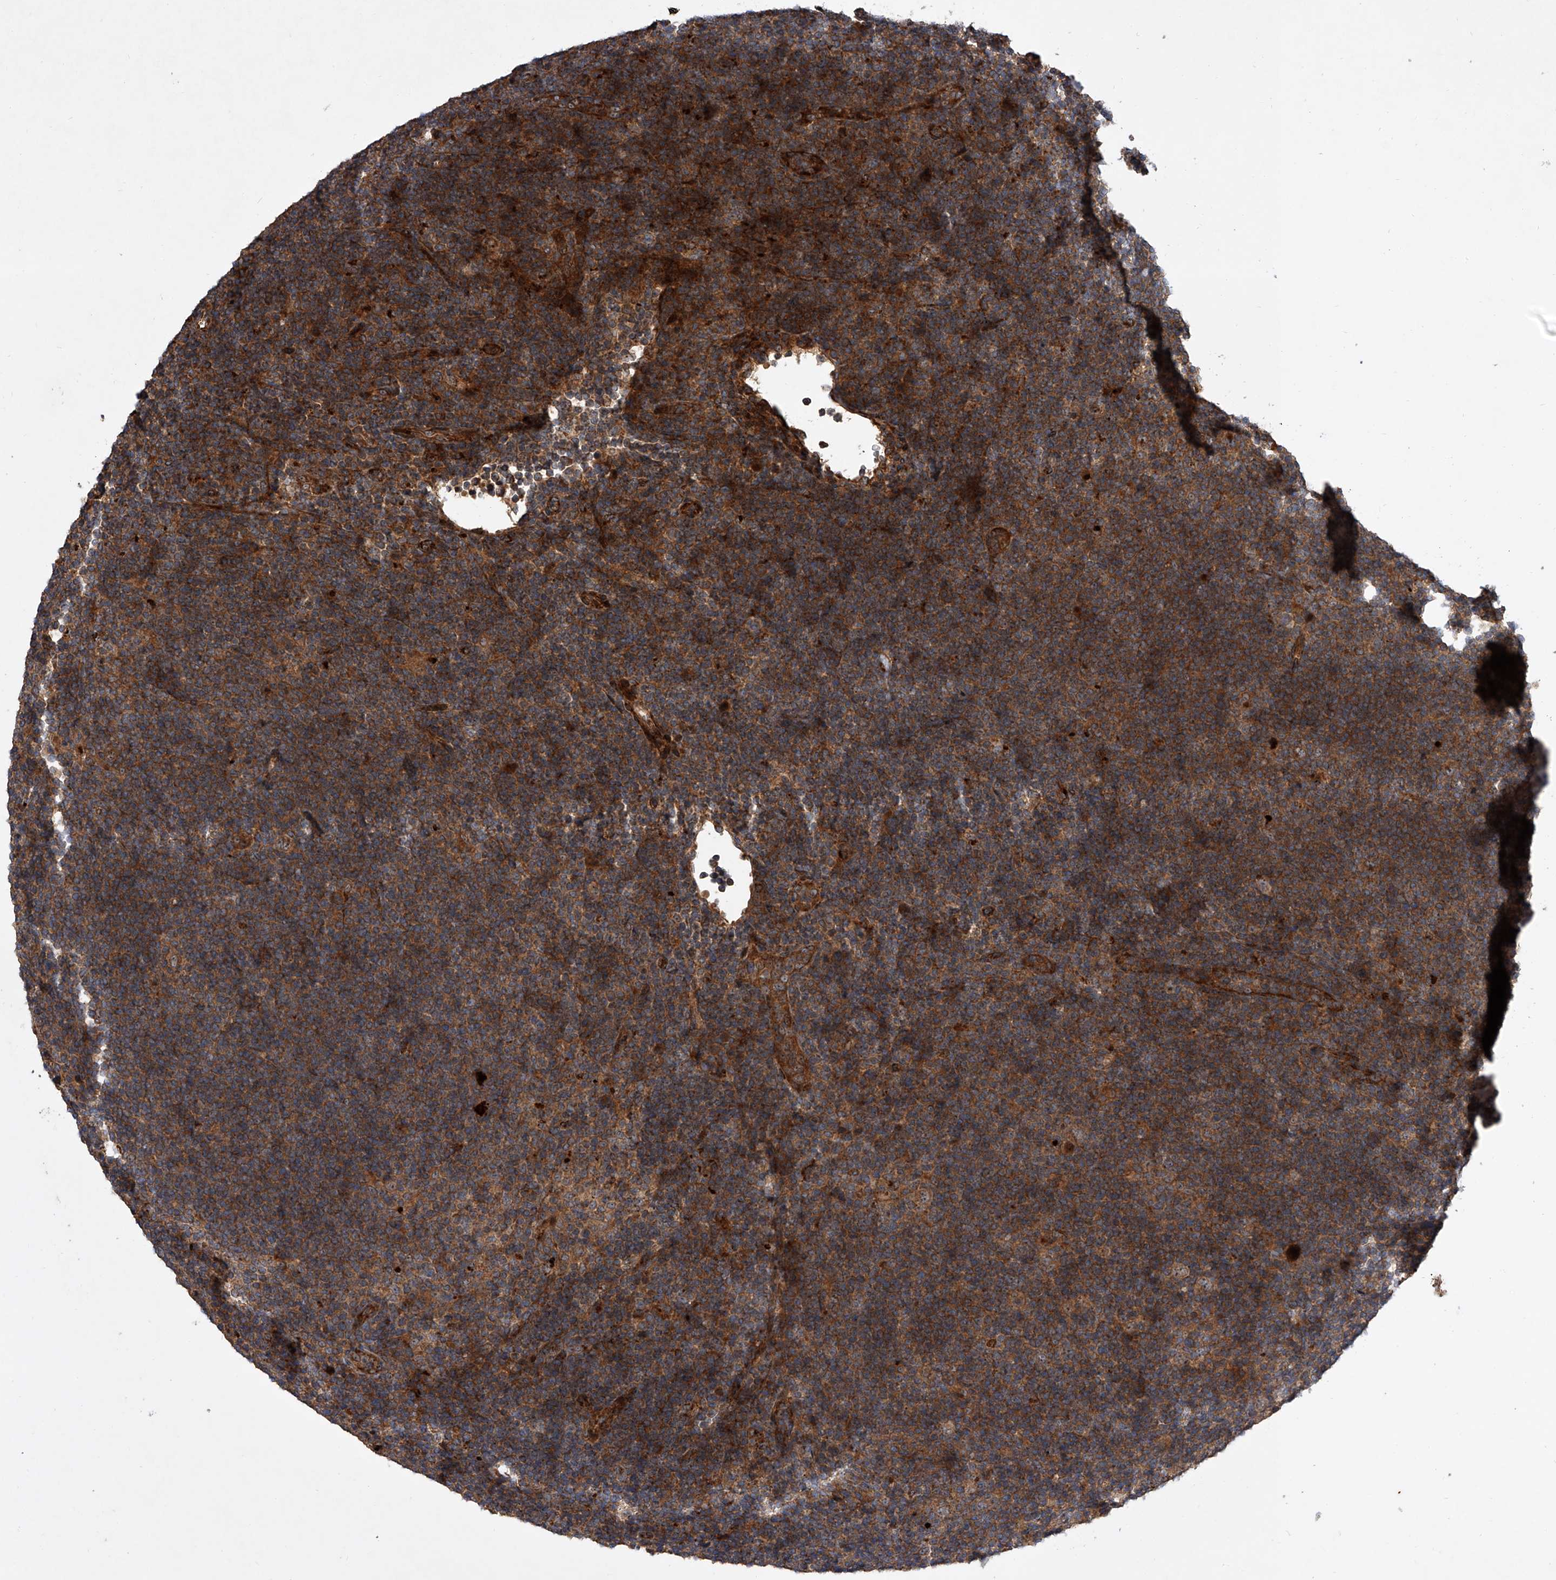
{"staining": {"intensity": "moderate", "quantity": ">75%", "location": "cytoplasmic/membranous"}, "tissue": "lymphoma", "cell_type": "Tumor cells", "image_type": "cancer", "snomed": [{"axis": "morphology", "description": "Hodgkin's disease, NOS"}, {"axis": "topography", "description": "Lymph node"}], "caption": "A photomicrograph of human lymphoma stained for a protein shows moderate cytoplasmic/membranous brown staining in tumor cells. The protein is shown in brown color, while the nuclei are stained blue.", "gene": "USP47", "patient": {"sex": "female", "age": 57}}